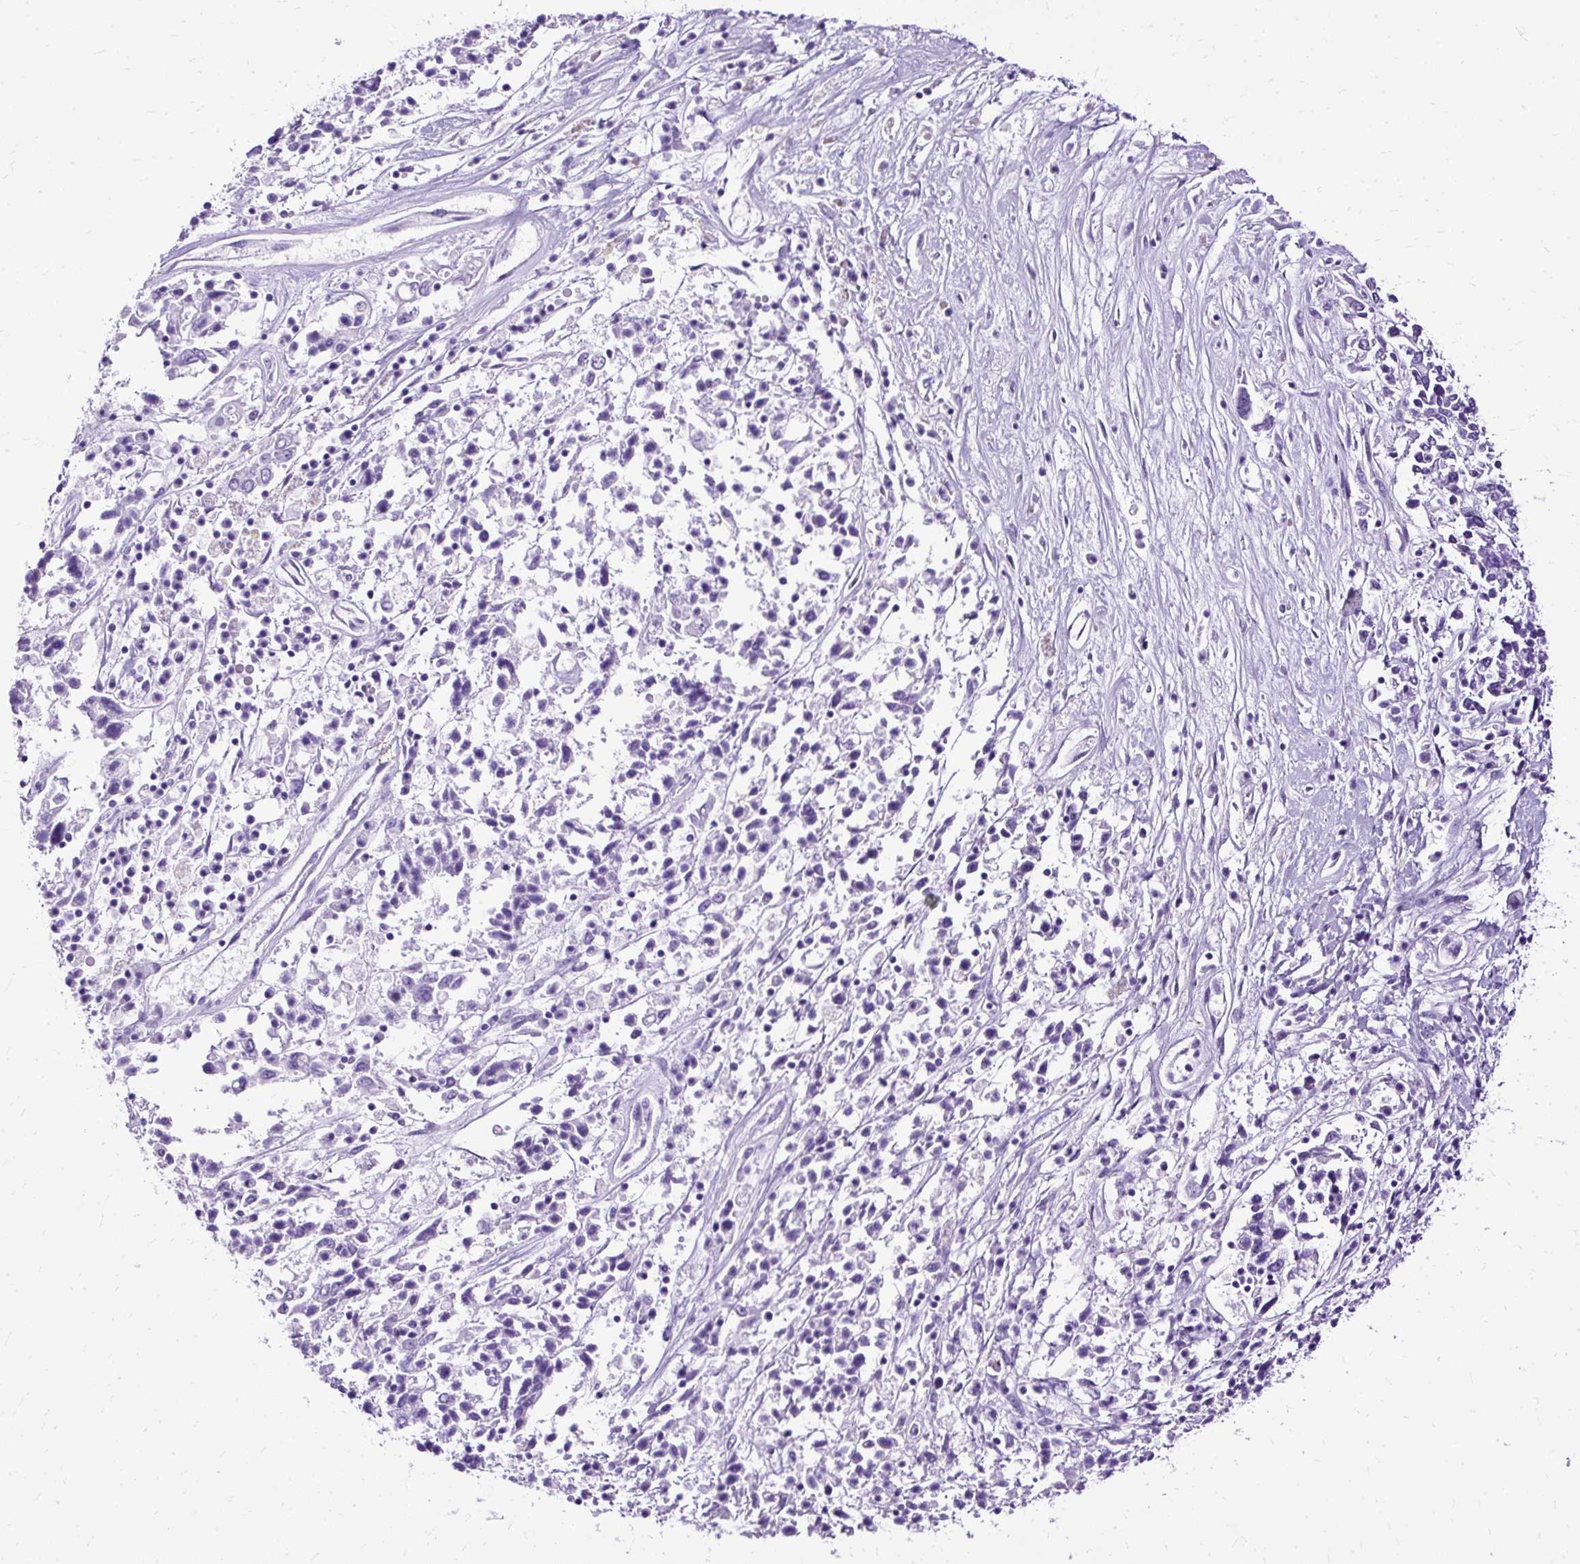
{"staining": {"intensity": "negative", "quantity": "none", "location": "none"}, "tissue": "ovarian cancer", "cell_type": "Tumor cells", "image_type": "cancer", "snomed": [{"axis": "morphology", "description": "Carcinoma, endometroid"}, {"axis": "topography", "description": "Ovary"}], "caption": "An immunohistochemistry image of ovarian cancer is shown. There is no staining in tumor cells of ovarian cancer.", "gene": "SLC8A2", "patient": {"sex": "female", "age": 62}}